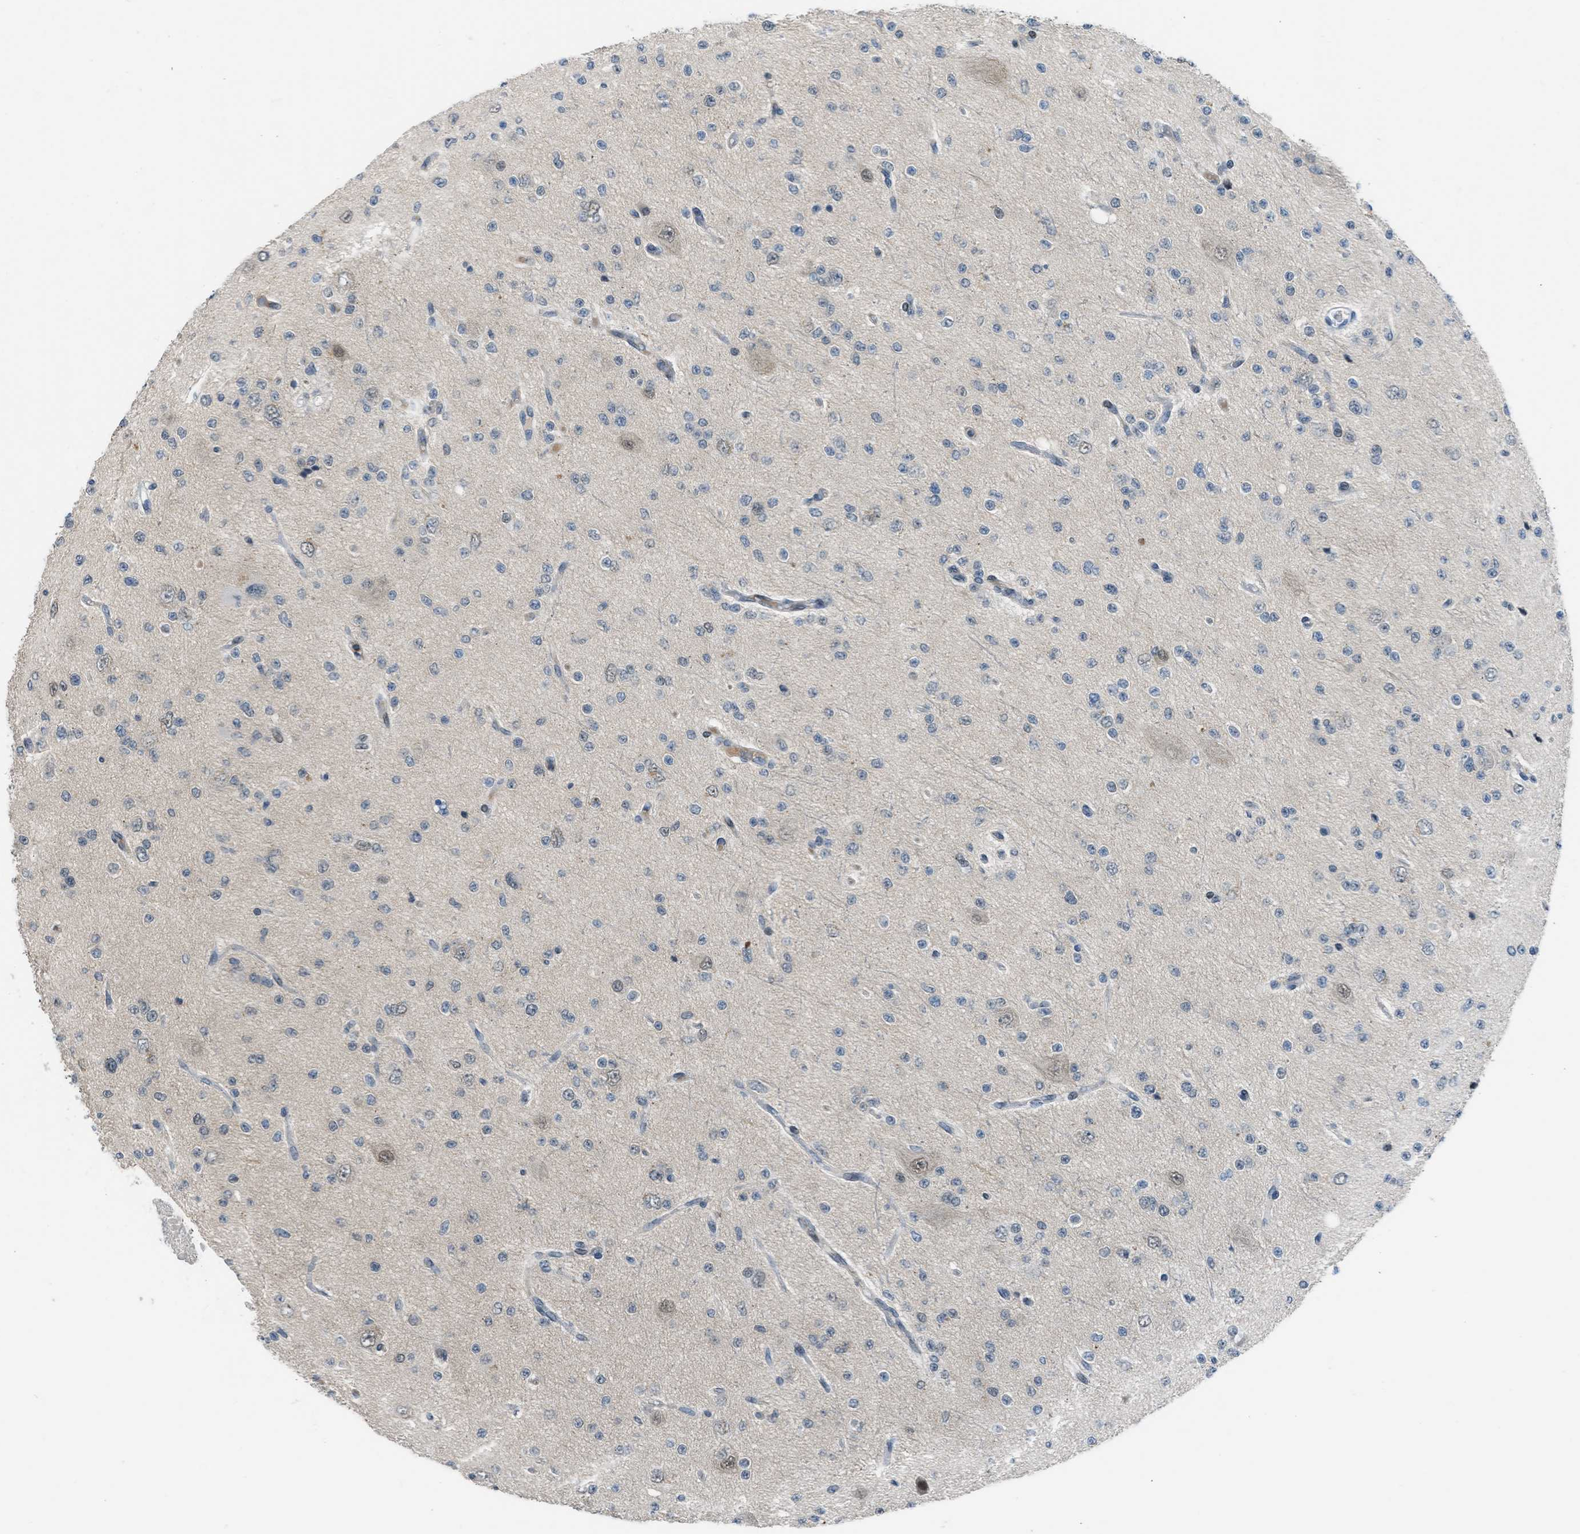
{"staining": {"intensity": "weak", "quantity": "<25%", "location": "nuclear"}, "tissue": "glioma", "cell_type": "Tumor cells", "image_type": "cancer", "snomed": [{"axis": "morphology", "description": "Glioma, malignant, Low grade"}, {"axis": "topography", "description": "Brain"}], "caption": "This micrograph is of glioma stained with immunohistochemistry to label a protein in brown with the nuclei are counter-stained blue. There is no expression in tumor cells. (DAB immunohistochemistry (IHC) visualized using brightfield microscopy, high magnification).", "gene": "TTBK2", "patient": {"sex": "male", "age": 38}}